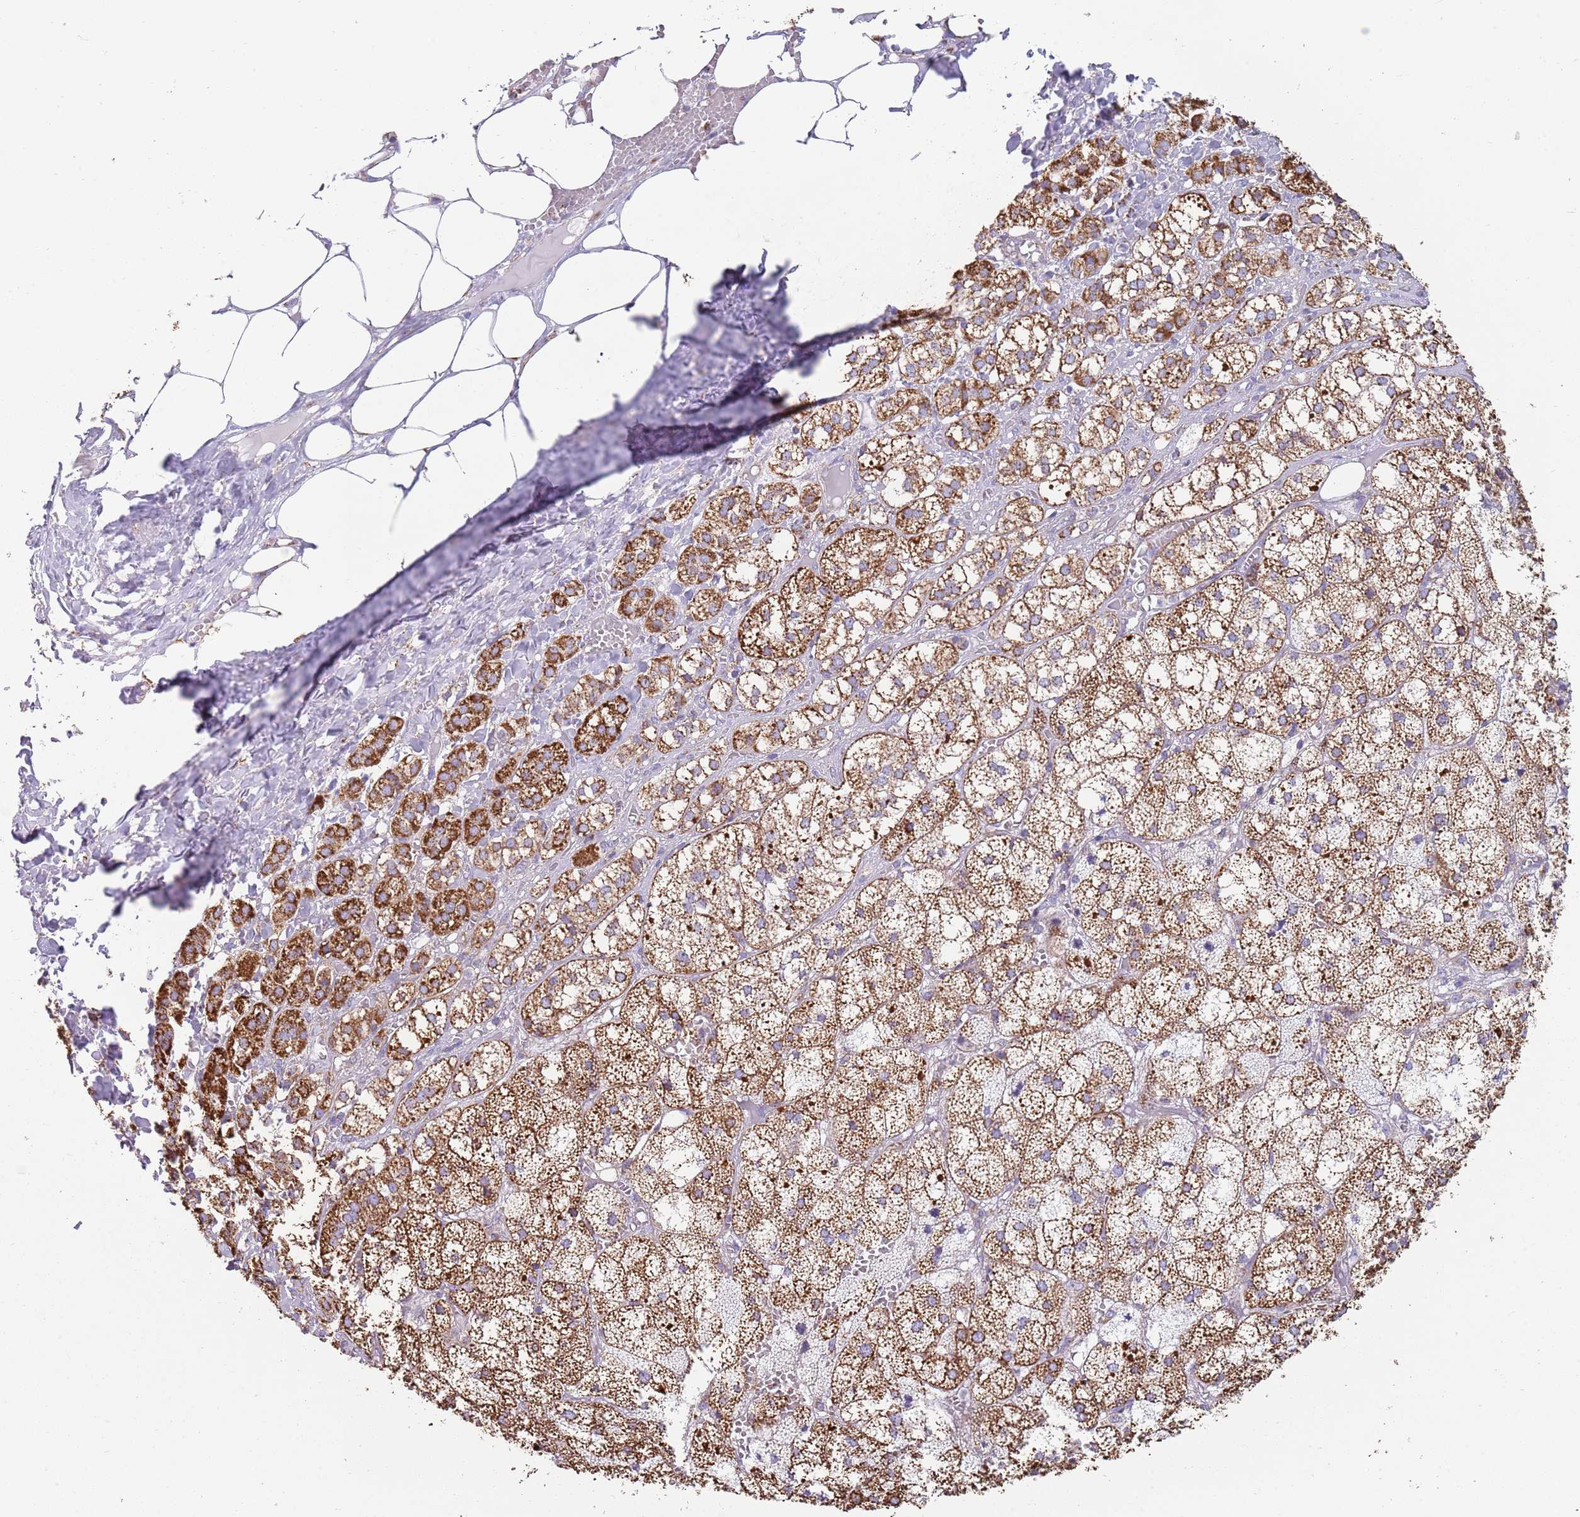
{"staining": {"intensity": "moderate", "quantity": ">75%", "location": "cytoplasmic/membranous"}, "tissue": "adrenal gland", "cell_type": "Glandular cells", "image_type": "normal", "snomed": [{"axis": "morphology", "description": "Normal tissue, NOS"}, {"axis": "topography", "description": "Adrenal gland"}], "caption": "Moderate cytoplasmic/membranous staining is identified in about >75% of glandular cells in normal adrenal gland. (IHC, brightfield microscopy, high magnification).", "gene": "TTLL1", "patient": {"sex": "female", "age": 61}}